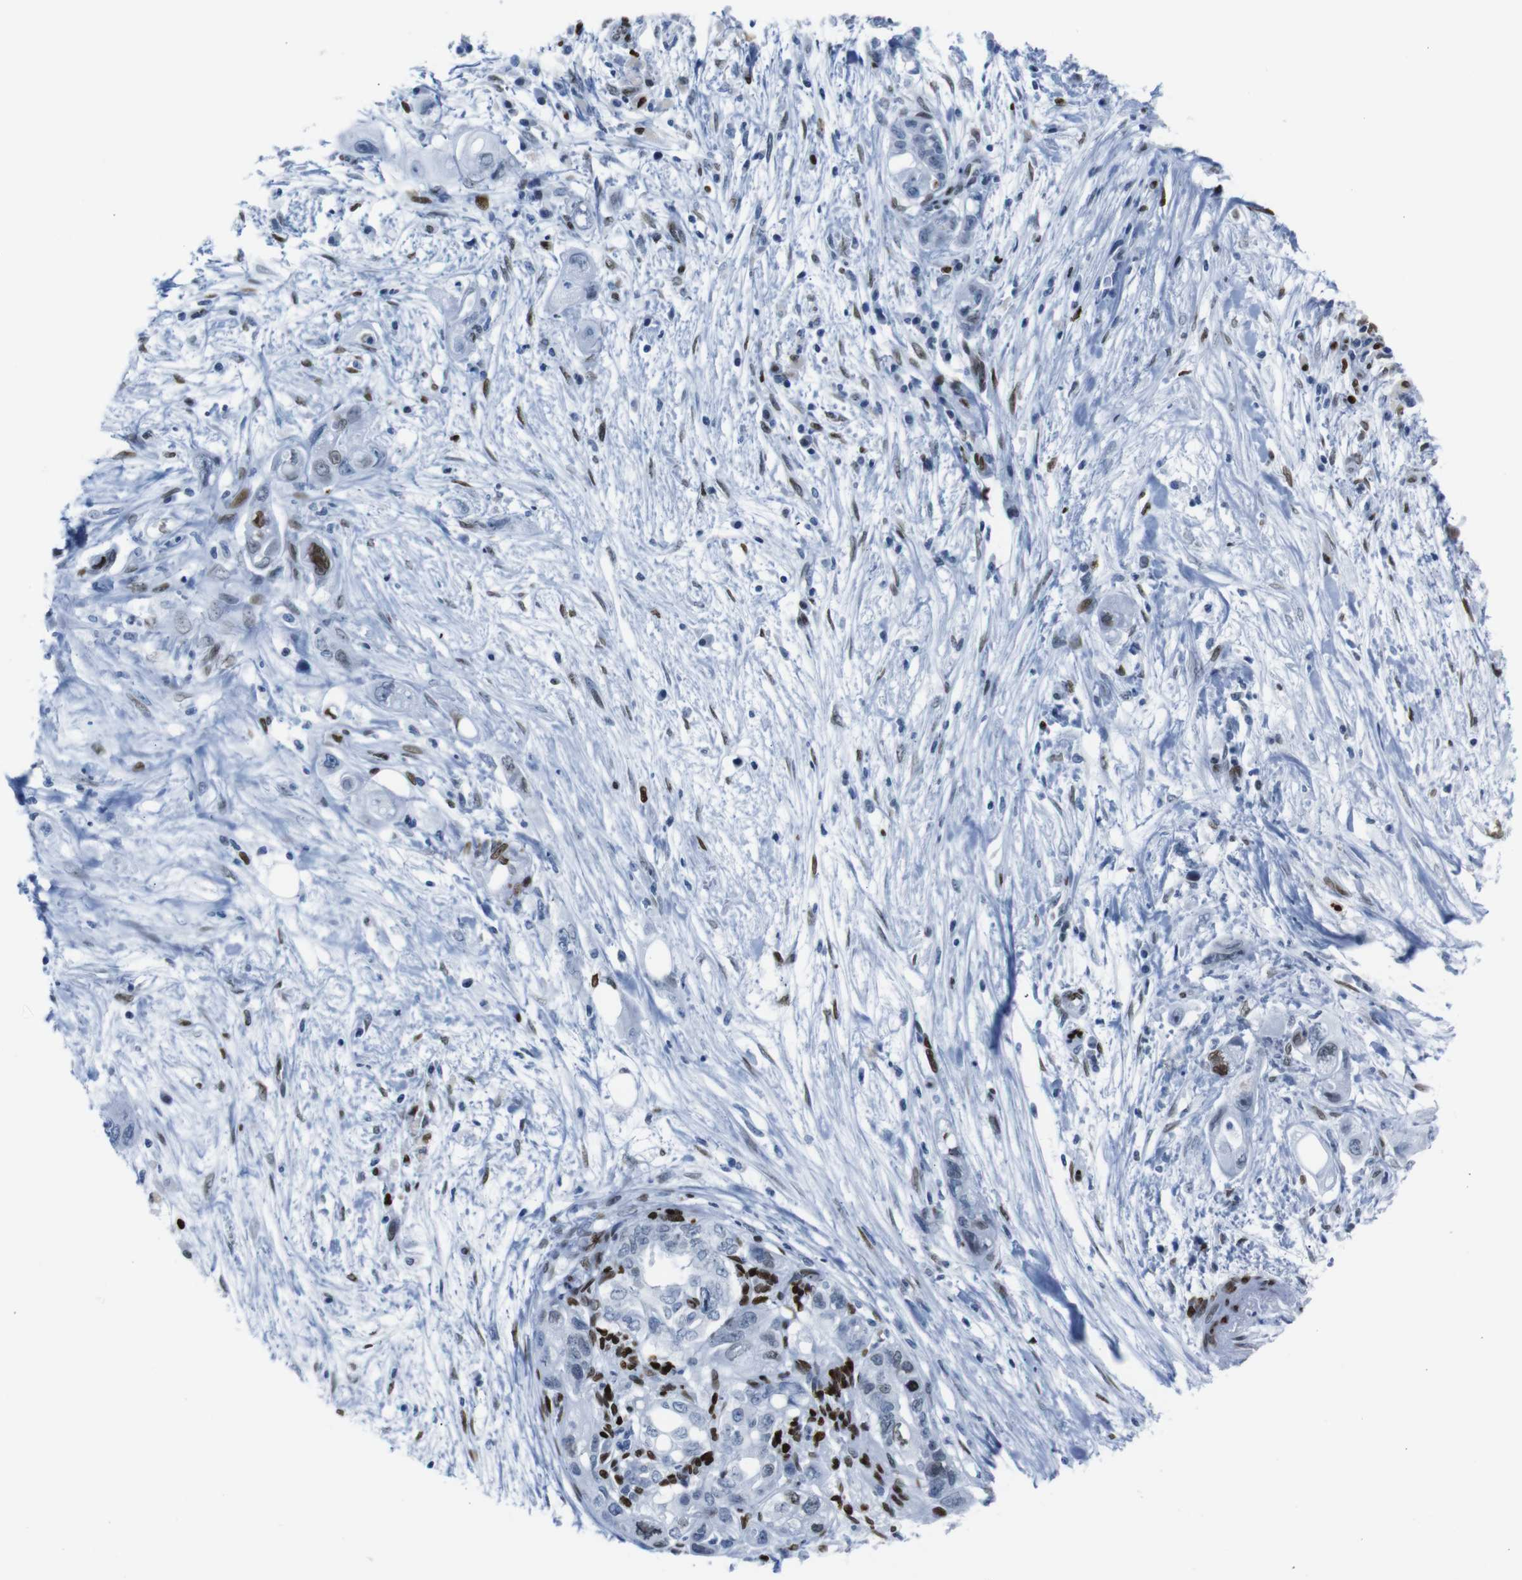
{"staining": {"intensity": "strong", "quantity": ">75%", "location": "nuclear"}, "tissue": "pancreatic cancer", "cell_type": "Tumor cells", "image_type": "cancer", "snomed": [{"axis": "morphology", "description": "Normal tissue, NOS"}, {"axis": "topography", "description": "Pancreas"}], "caption": "This histopathology image displays IHC staining of pancreatic cancer, with high strong nuclear expression in about >75% of tumor cells.", "gene": "NPIPB15", "patient": {"sex": "male", "age": 42}}